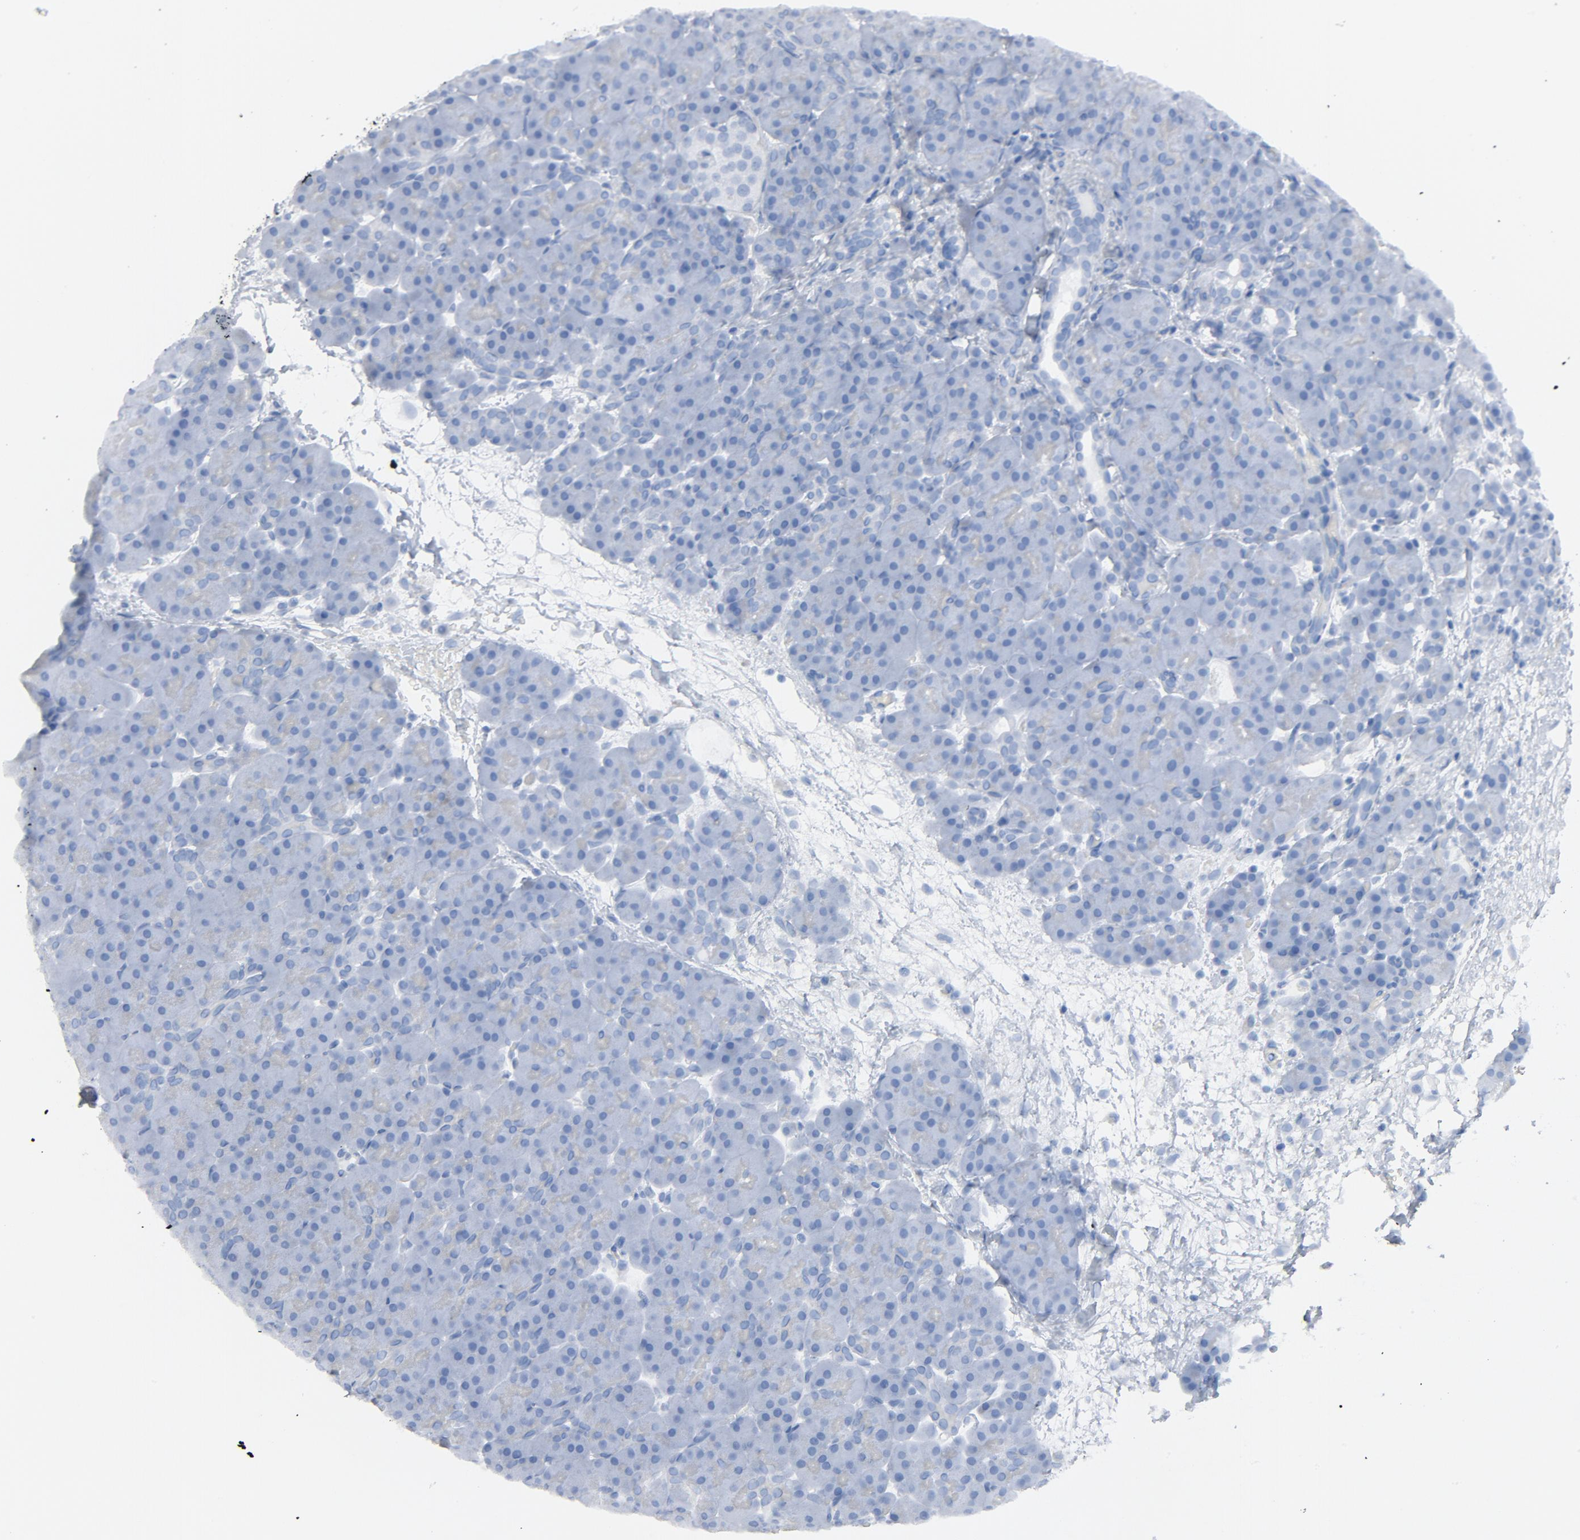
{"staining": {"intensity": "negative", "quantity": "none", "location": "none"}, "tissue": "pancreas", "cell_type": "Exocrine glandular cells", "image_type": "normal", "snomed": [{"axis": "morphology", "description": "Normal tissue, NOS"}, {"axis": "topography", "description": "Pancreas"}], "caption": "The micrograph demonstrates no significant positivity in exocrine glandular cells of pancreas. (DAB immunohistochemistry, high magnification).", "gene": "C14orf119", "patient": {"sex": "male", "age": 66}}